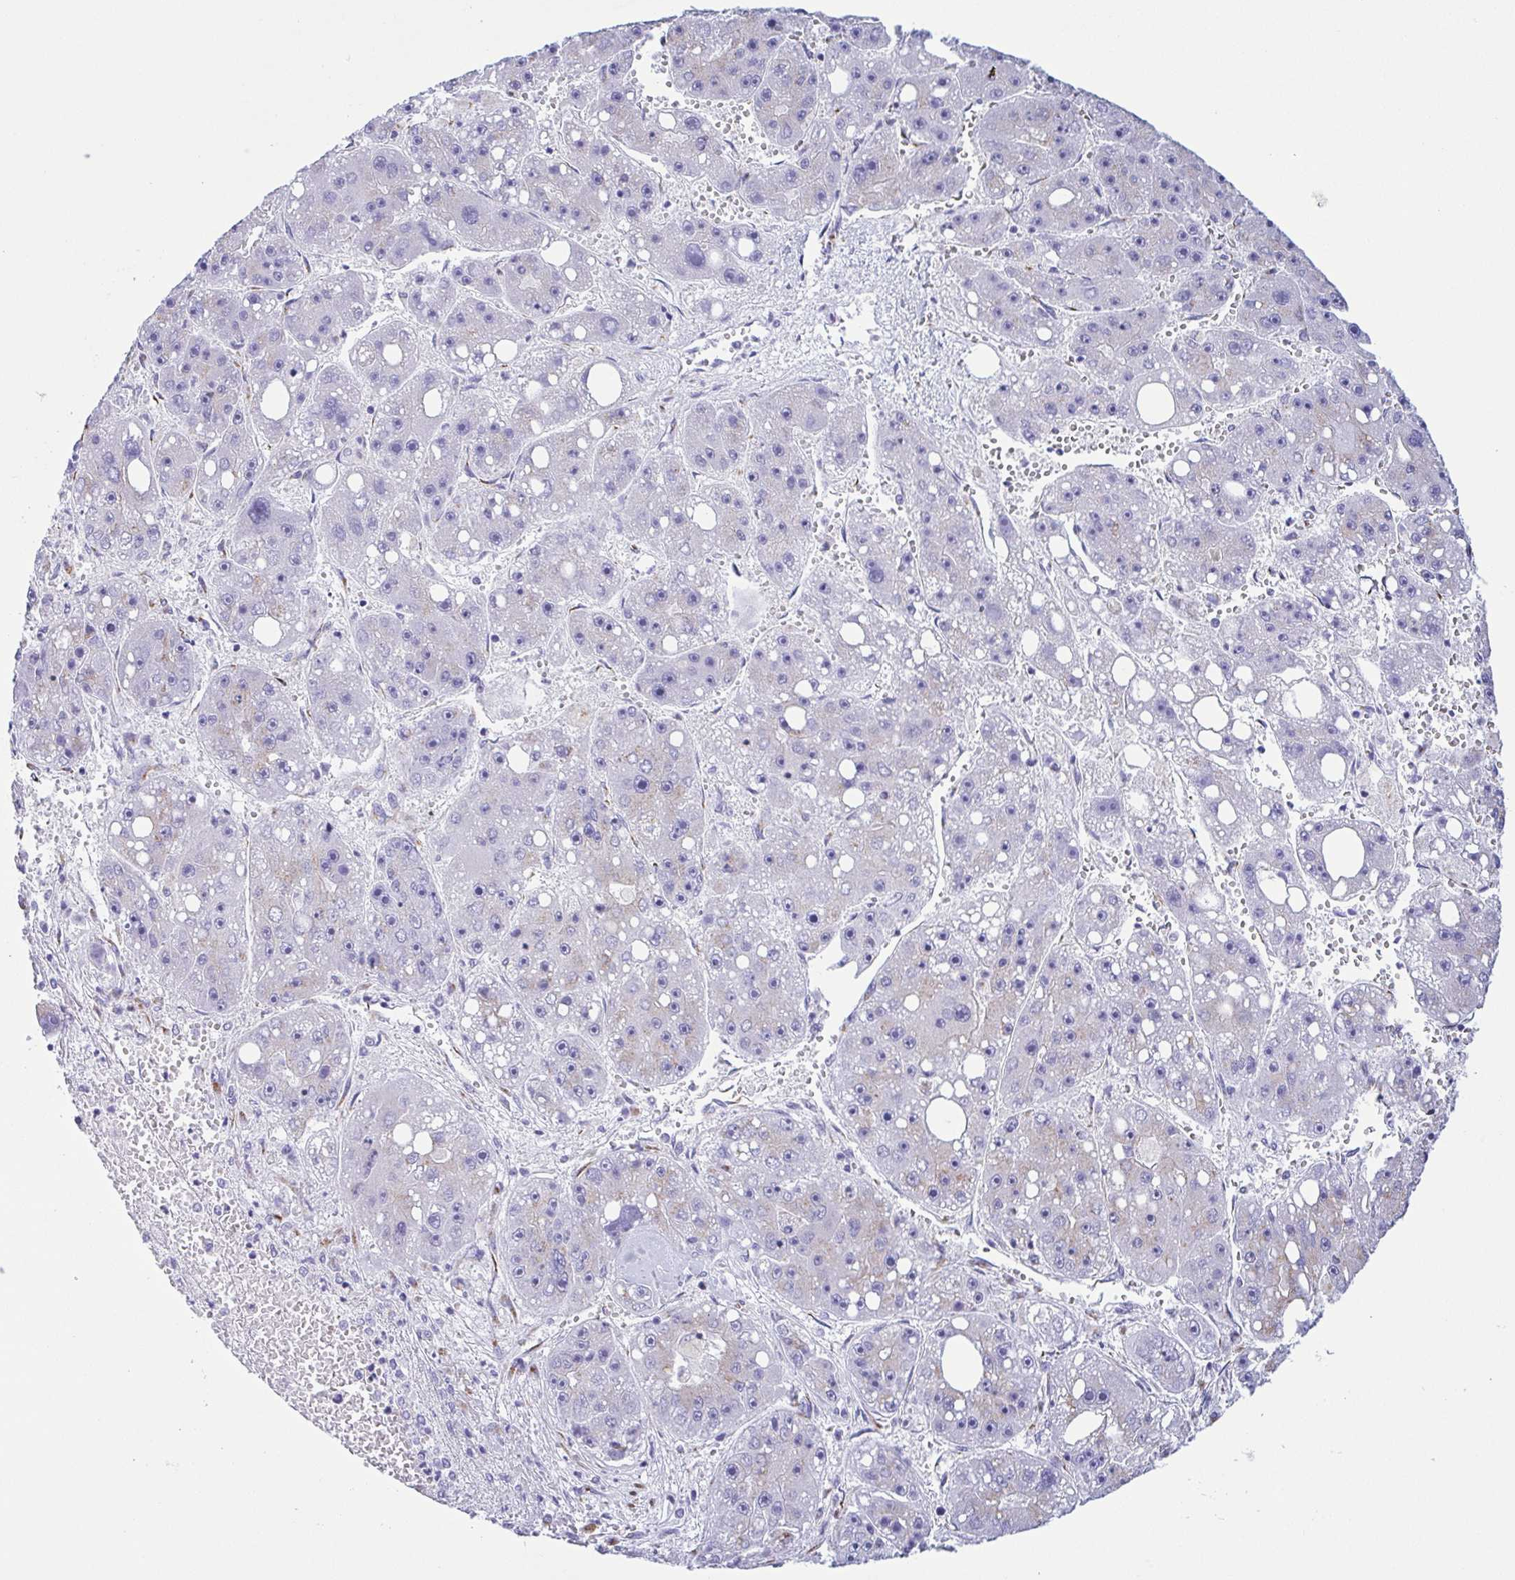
{"staining": {"intensity": "weak", "quantity": "<25%", "location": "cytoplasmic/membranous"}, "tissue": "liver cancer", "cell_type": "Tumor cells", "image_type": "cancer", "snomed": [{"axis": "morphology", "description": "Carcinoma, Hepatocellular, NOS"}, {"axis": "topography", "description": "Liver"}], "caption": "This is an immunohistochemistry (IHC) image of hepatocellular carcinoma (liver). There is no expression in tumor cells.", "gene": "SULT1B1", "patient": {"sex": "female", "age": 61}}